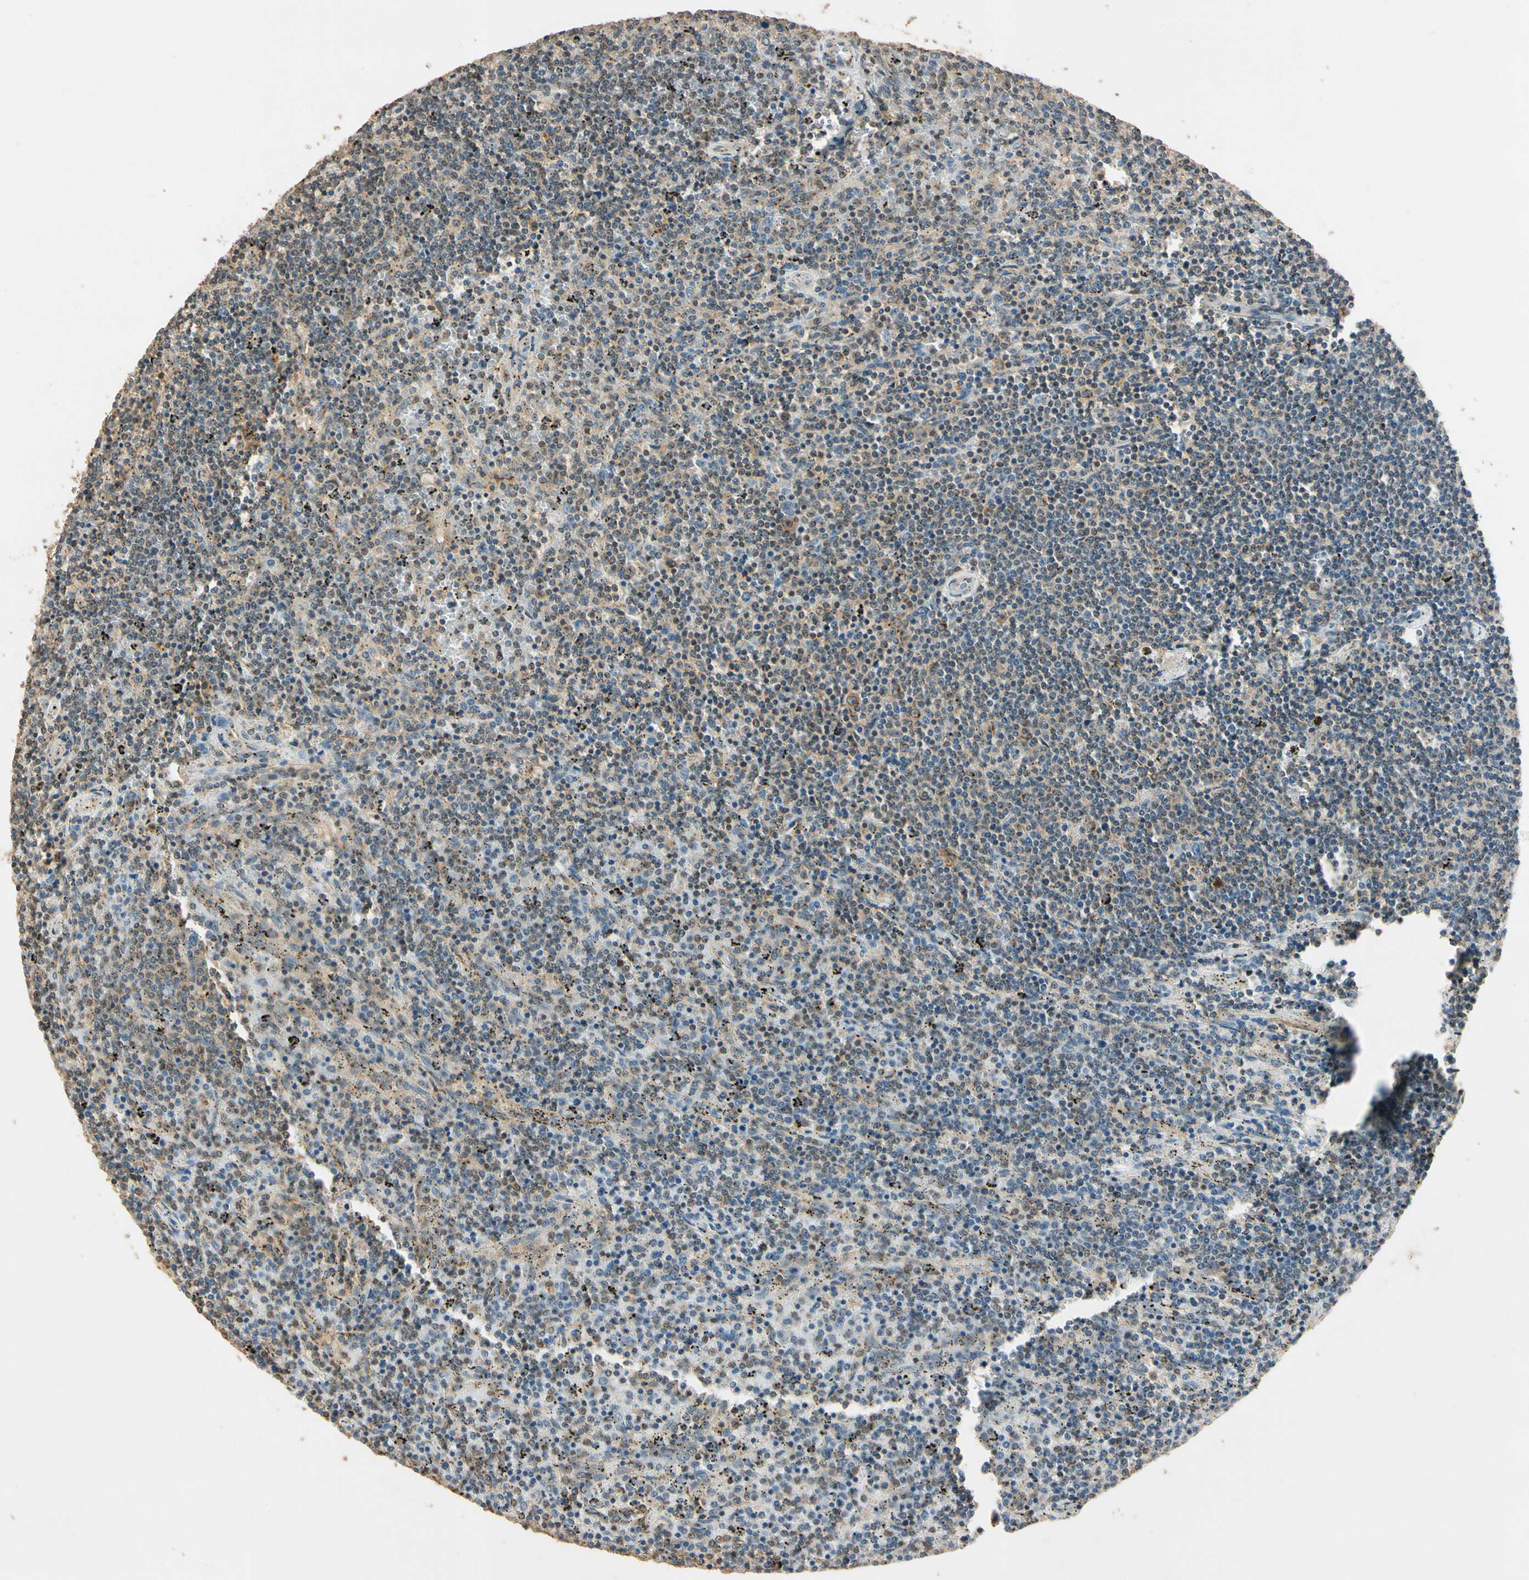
{"staining": {"intensity": "weak", "quantity": "<25%", "location": "cytoplasmic/membranous"}, "tissue": "lymphoma", "cell_type": "Tumor cells", "image_type": "cancer", "snomed": [{"axis": "morphology", "description": "Malignant lymphoma, non-Hodgkin's type, Low grade"}, {"axis": "topography", "description": "Spleen"}], "caption": "A micrograph of lymphoma stained for a protein exhibits no brown staining in tumor cells.", "gene": "AKAP9", "patient": {"sex": "female", "age": 50}}